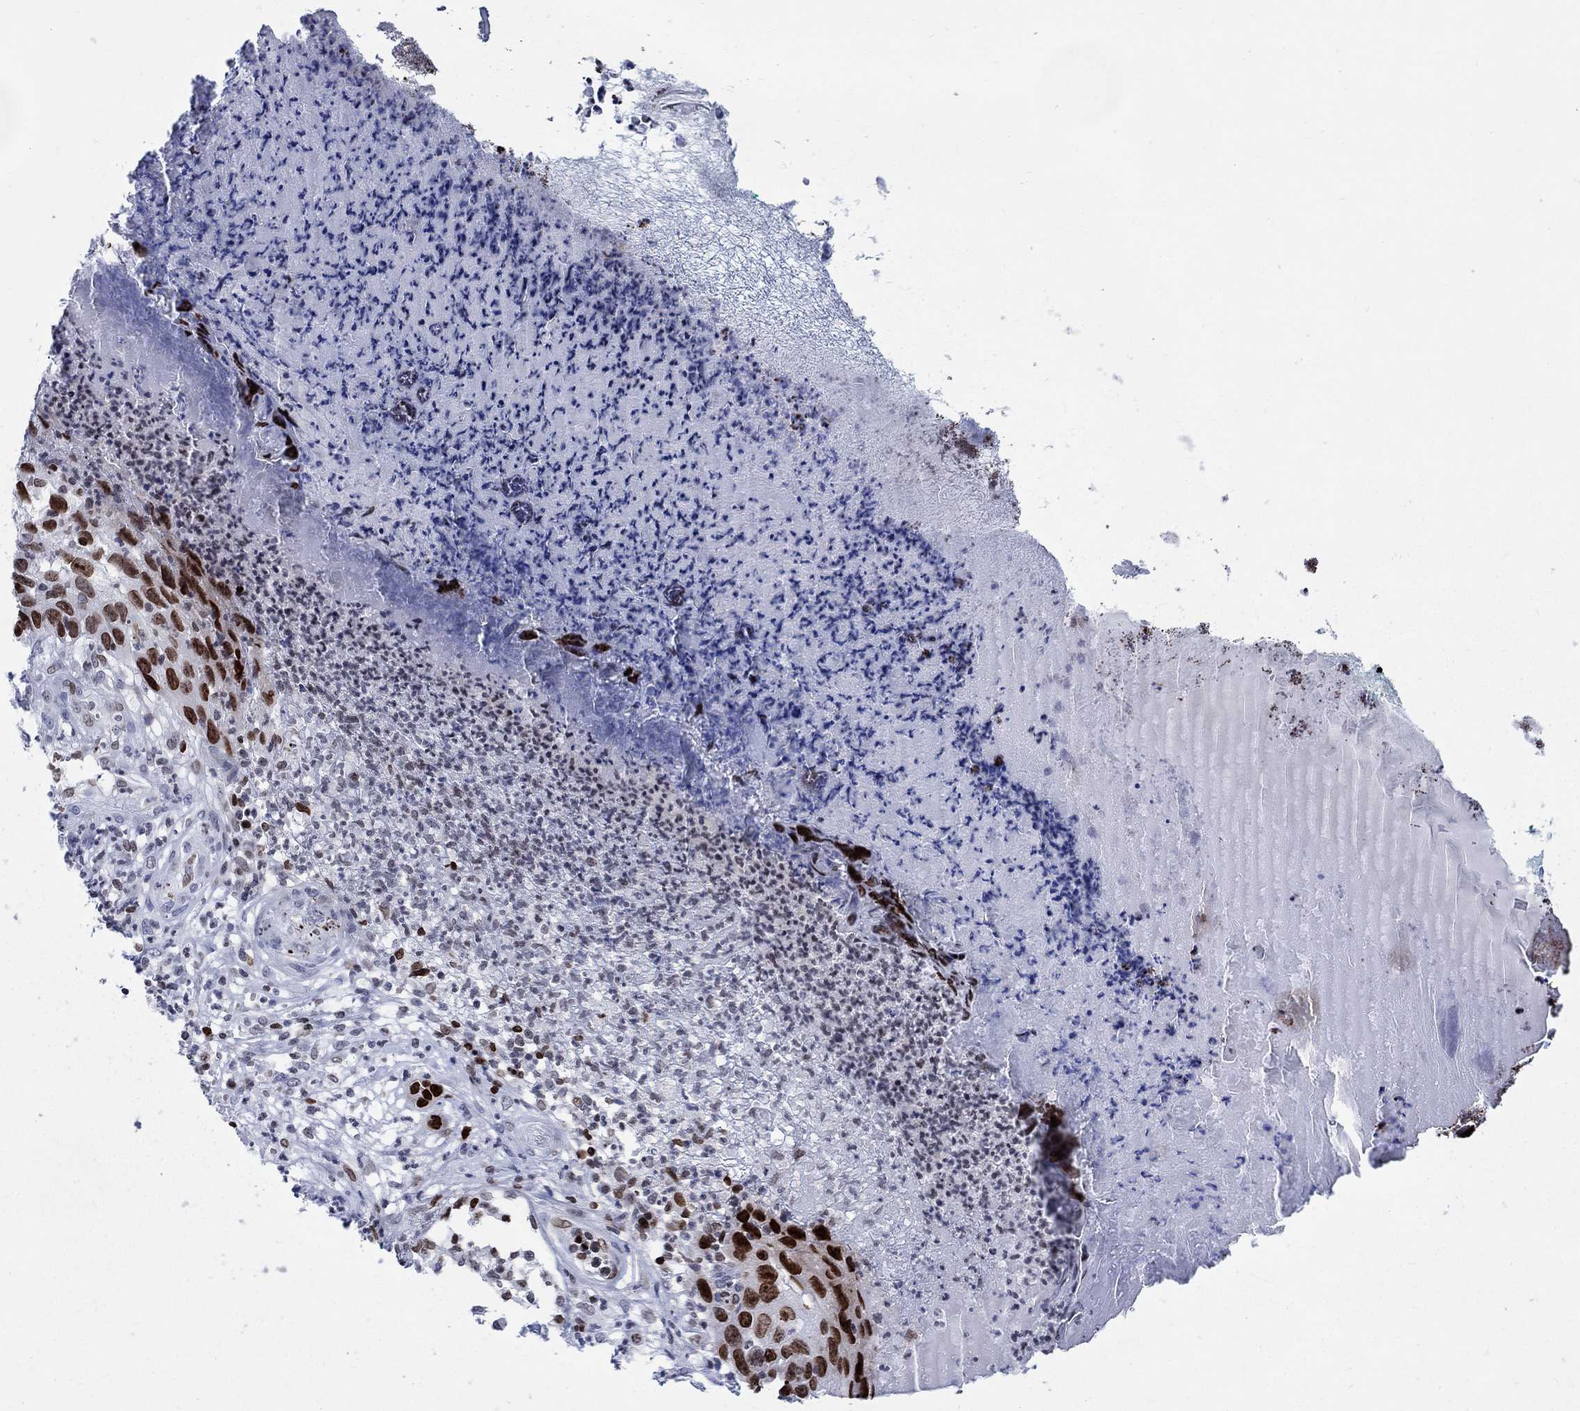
{"staining": {"intensity": "strong", "quantity": ">75%", "location": "nuclear"}, "tissue": "skin cancer", "cell_type": "Tumor cells", "image_type": "cancer", "snomed": [{"axis": "morphology", "description": "Squamous cell carcinoma, NOS"}, {"axis": "topography", "description": "Skin"}], "caption": "The photomicrograph reveals immunohistochemical staining of skin cancer. There is strong nuclear positivity is seen in approximately >75% of tumor cells.", "gene": "HMGA1", "patient": {"sex": "male", "age": 92}}